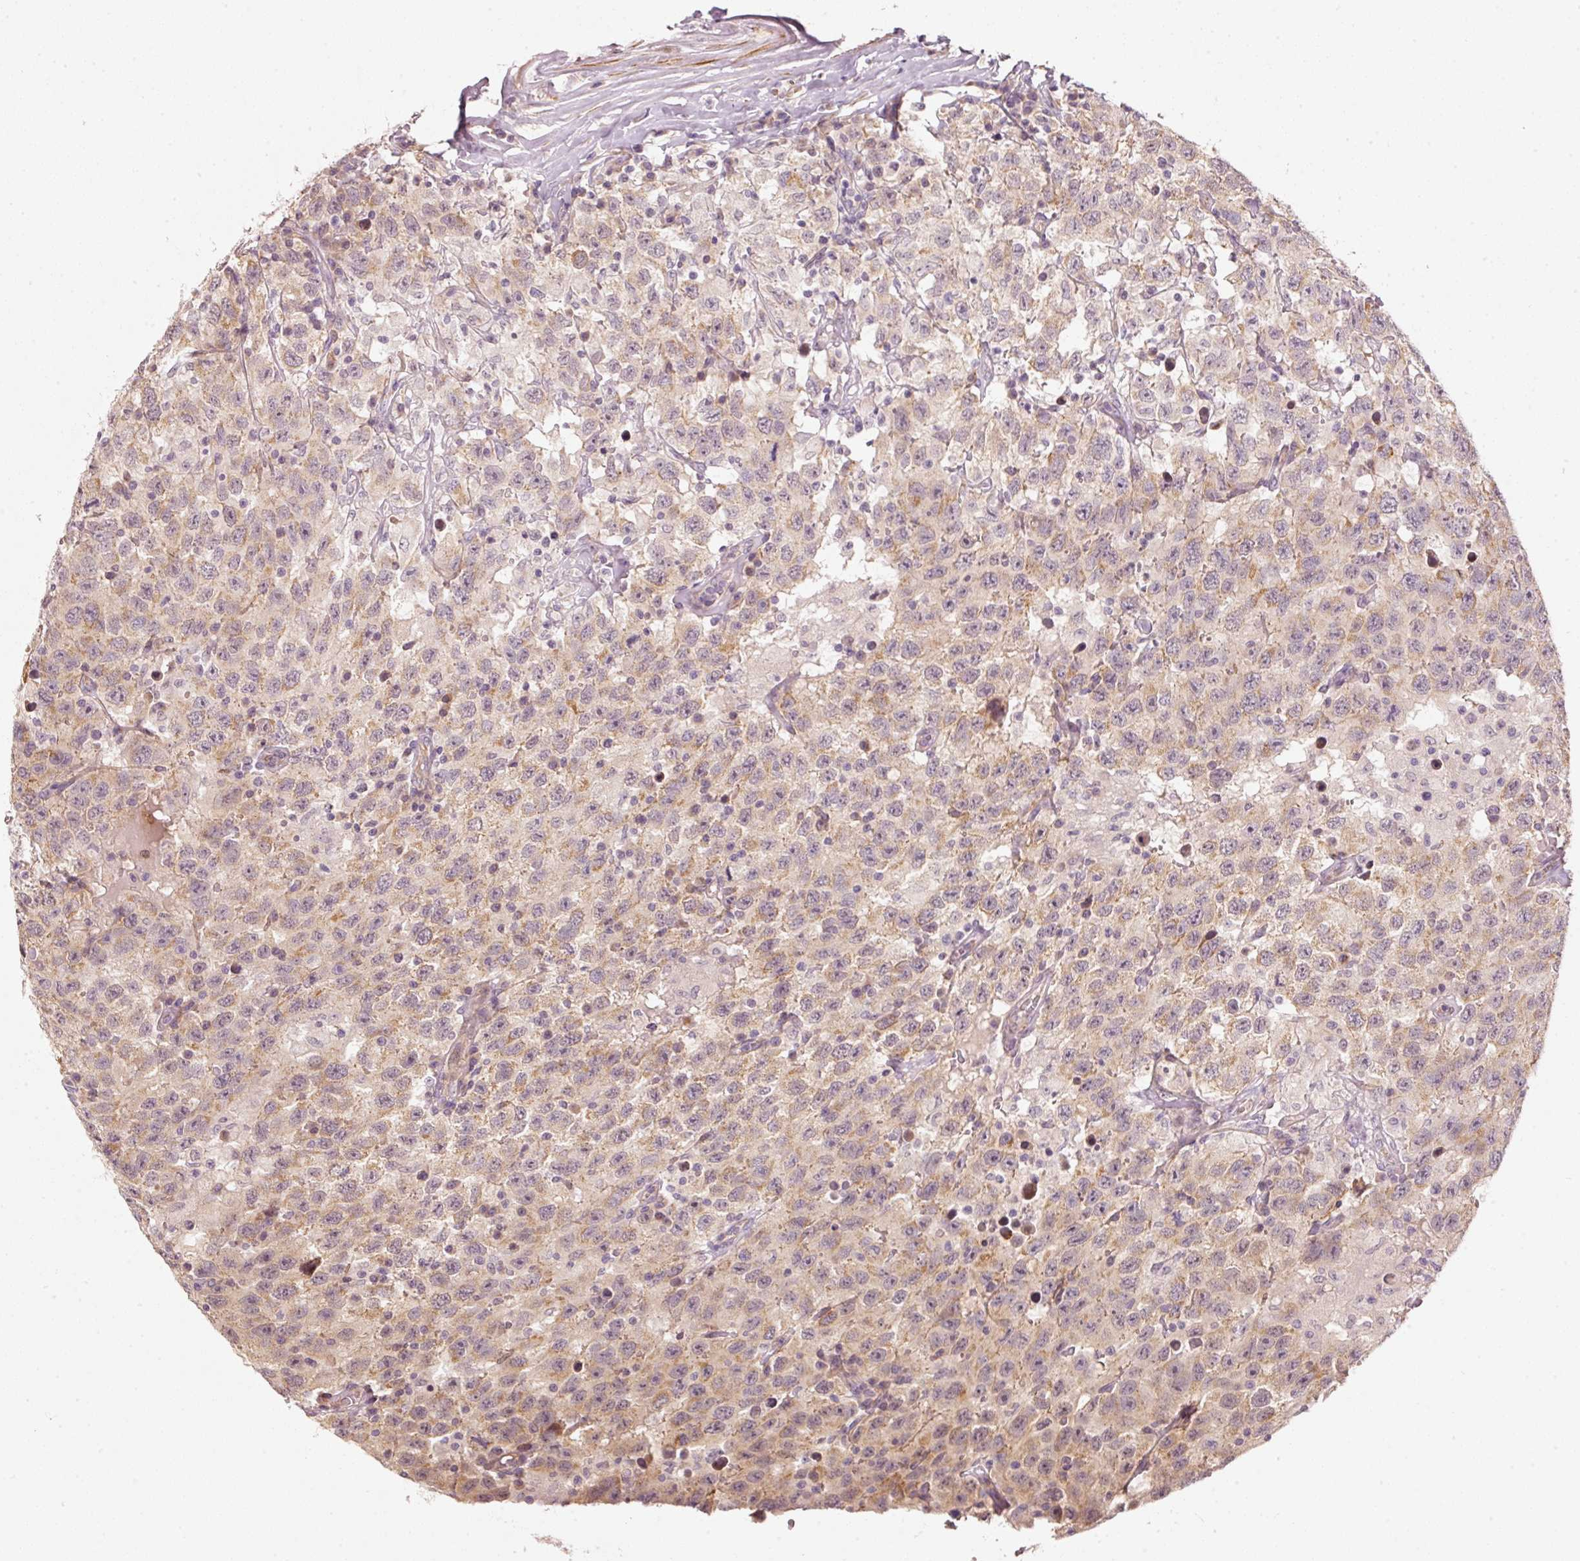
{"staining": {"intensity": "weak", "quantity": ">75%", "location": "cytoplasmic/membranous"}, "tissue": "testis cancer", "cell_type": "Tumor cells", "image_type": "cancer", "snomed": [{"axis": "morphology", "description": "Seminoma, NOS"}, {"axis": "topography", "description": "Testis"}], "caption": "Human testis cancer stained with a brown dye demonstrates weak cytoplasmic/membranous positive positivity in about >75% of tumor cells.", "gene": "ARHGAP22", "patient": {"sex": "male", "age": 41}}